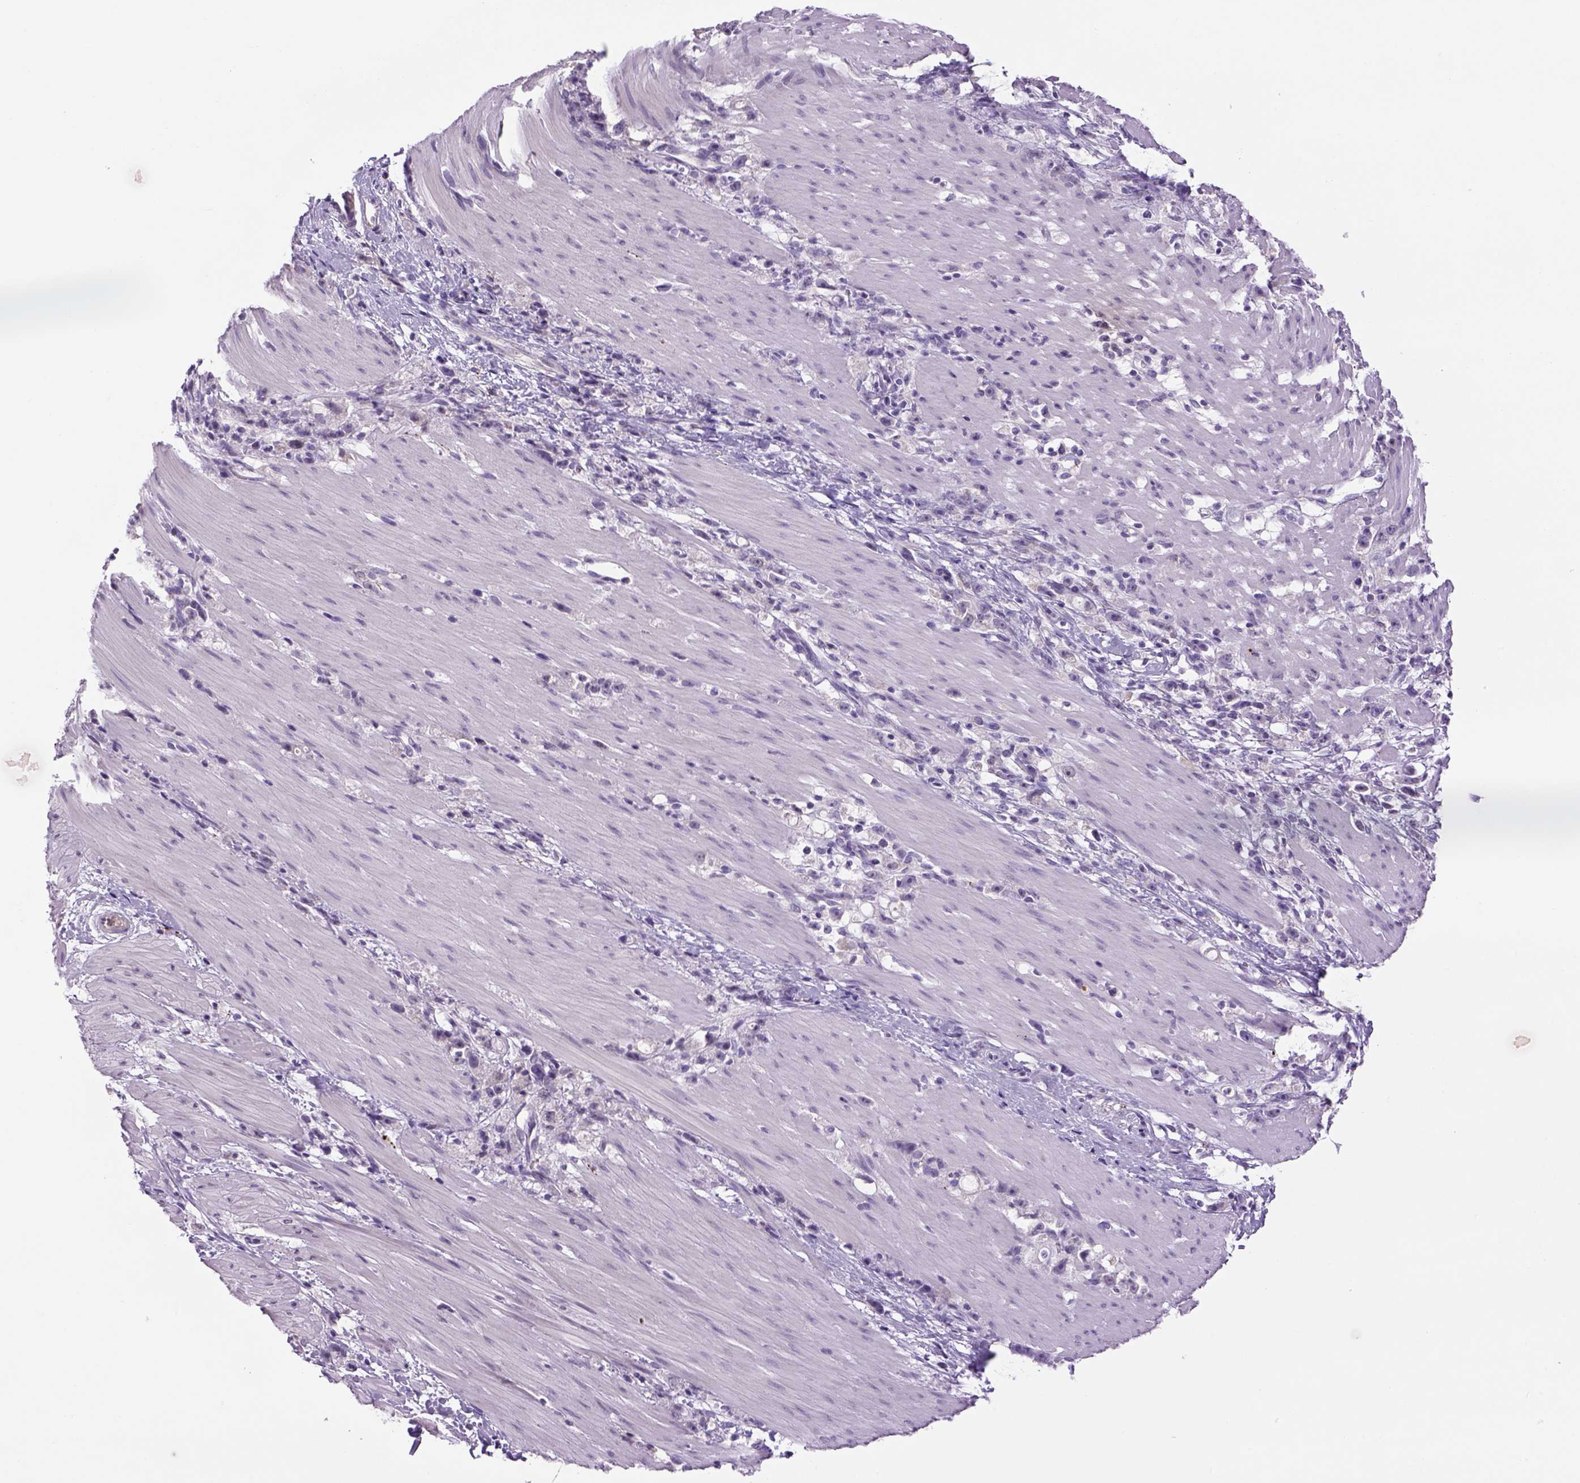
{"staining": {"intensity": "negative", "quantity": "none", "location": "none"}, "tissue": "stomach cancer", "cell_type": "Tumor cells", "image_type": "cancer", "snomed": [{"axis": "morphology", "description": "Adenocarcinoma, NOS"}, {"axis": "topography", "description": "Stomach"}], "caption": "Immunohistochemistry (IHC) histopathology image of neoplastic tissue: stomach cancer (adenocarcinoma) stained with DAB exhibits no significant protein expression in tumor cells.", "gene": "DBH", "patient": {"sex": "female", "age": 59}}